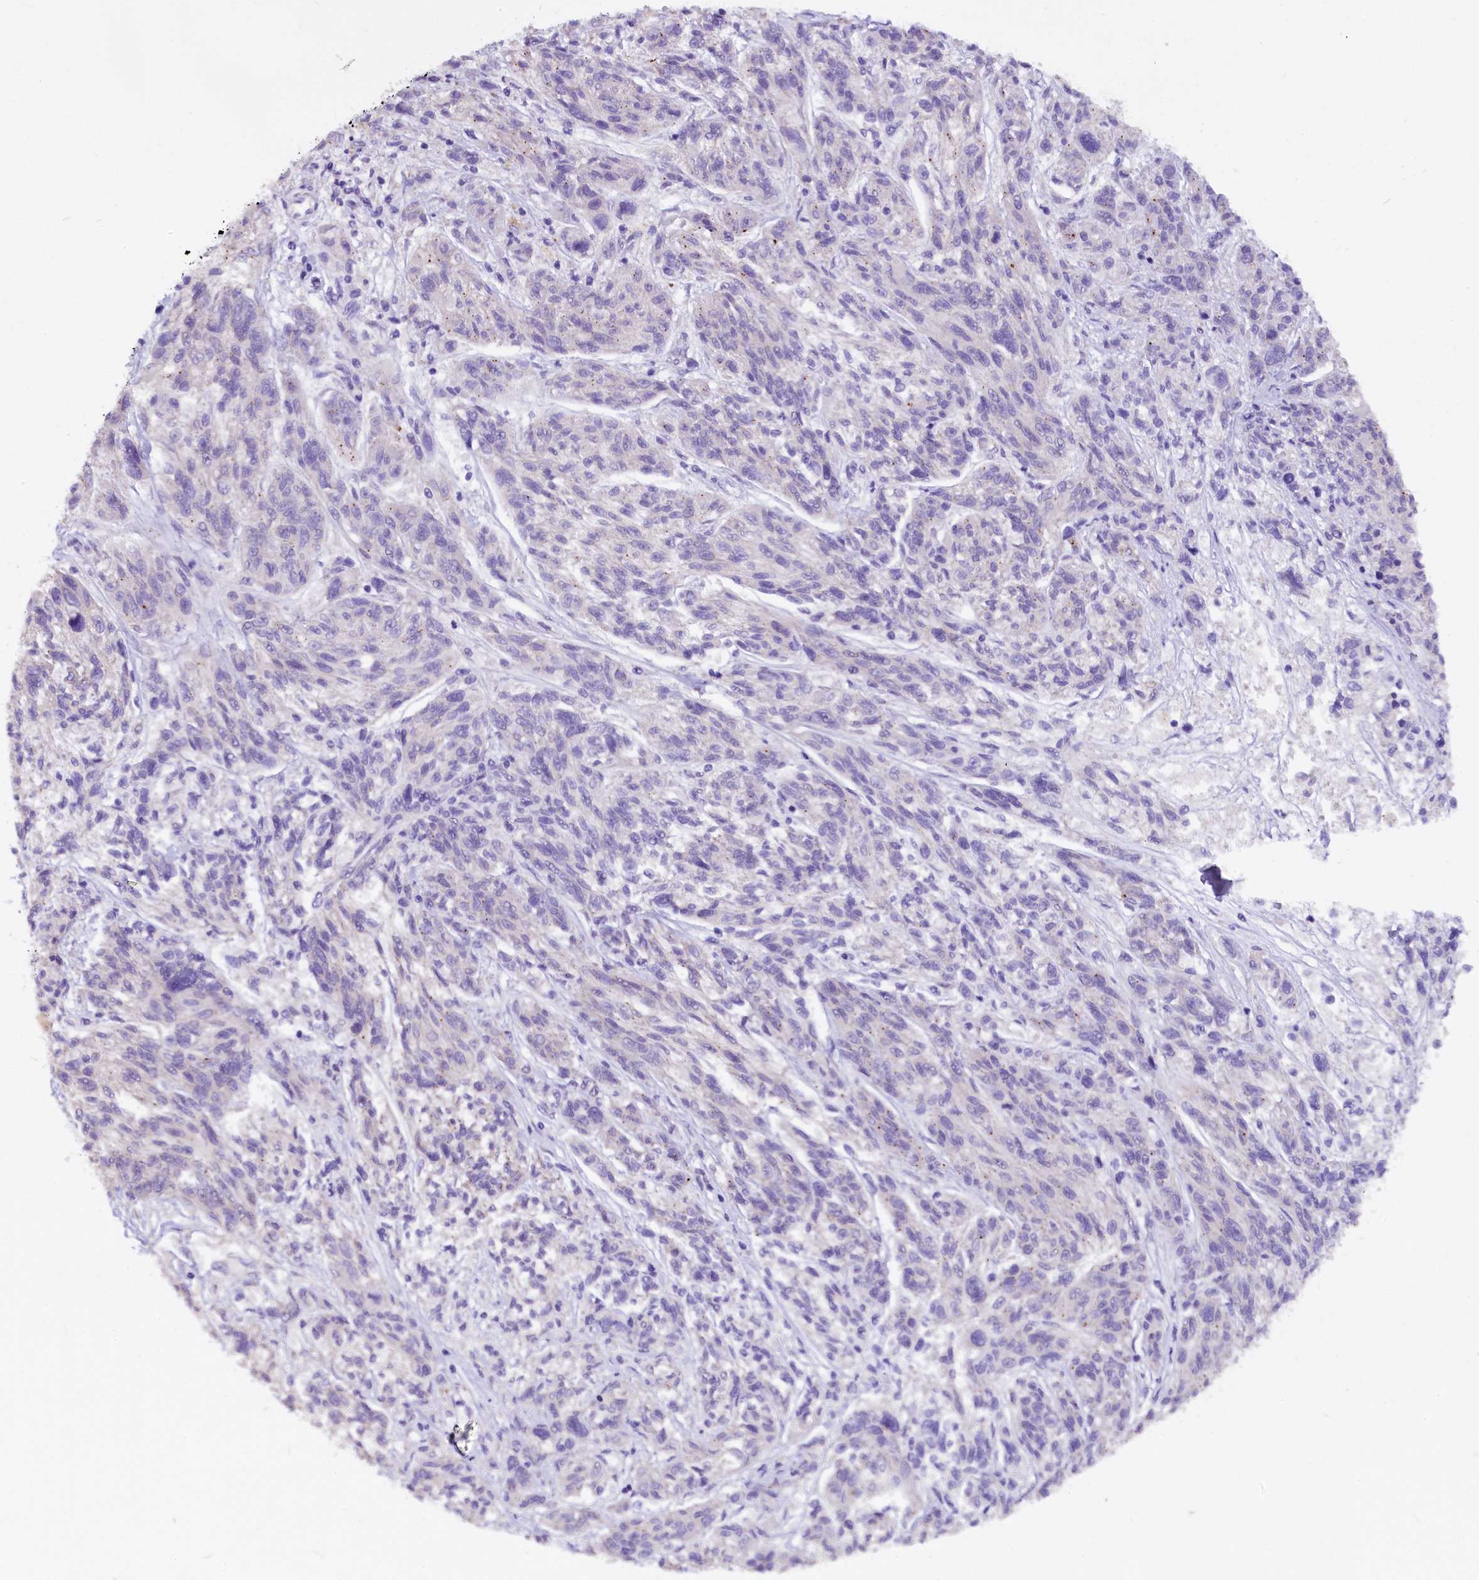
{"staining": {"intensity": "negative", "quantity": "none", "location": "none"}, "tissue": "melanoma", "cell_type": "Tumor cells", "image_type": "cancer", "snomed": [{"axis": "morphology", "description": "Malignant melanoma, NOS"}, {"axis": "topography", "description": "Skin"}], "caption": "Immunohistochemistry (IHC) micrograph of neoplastic tissue: melanoma stained with DAB (3,3'-diaminobenzidine) reveals no significant protein staining in tumor cells.", "gene": "AP3B2", "patient": {"sex": "male", "age": 53}}